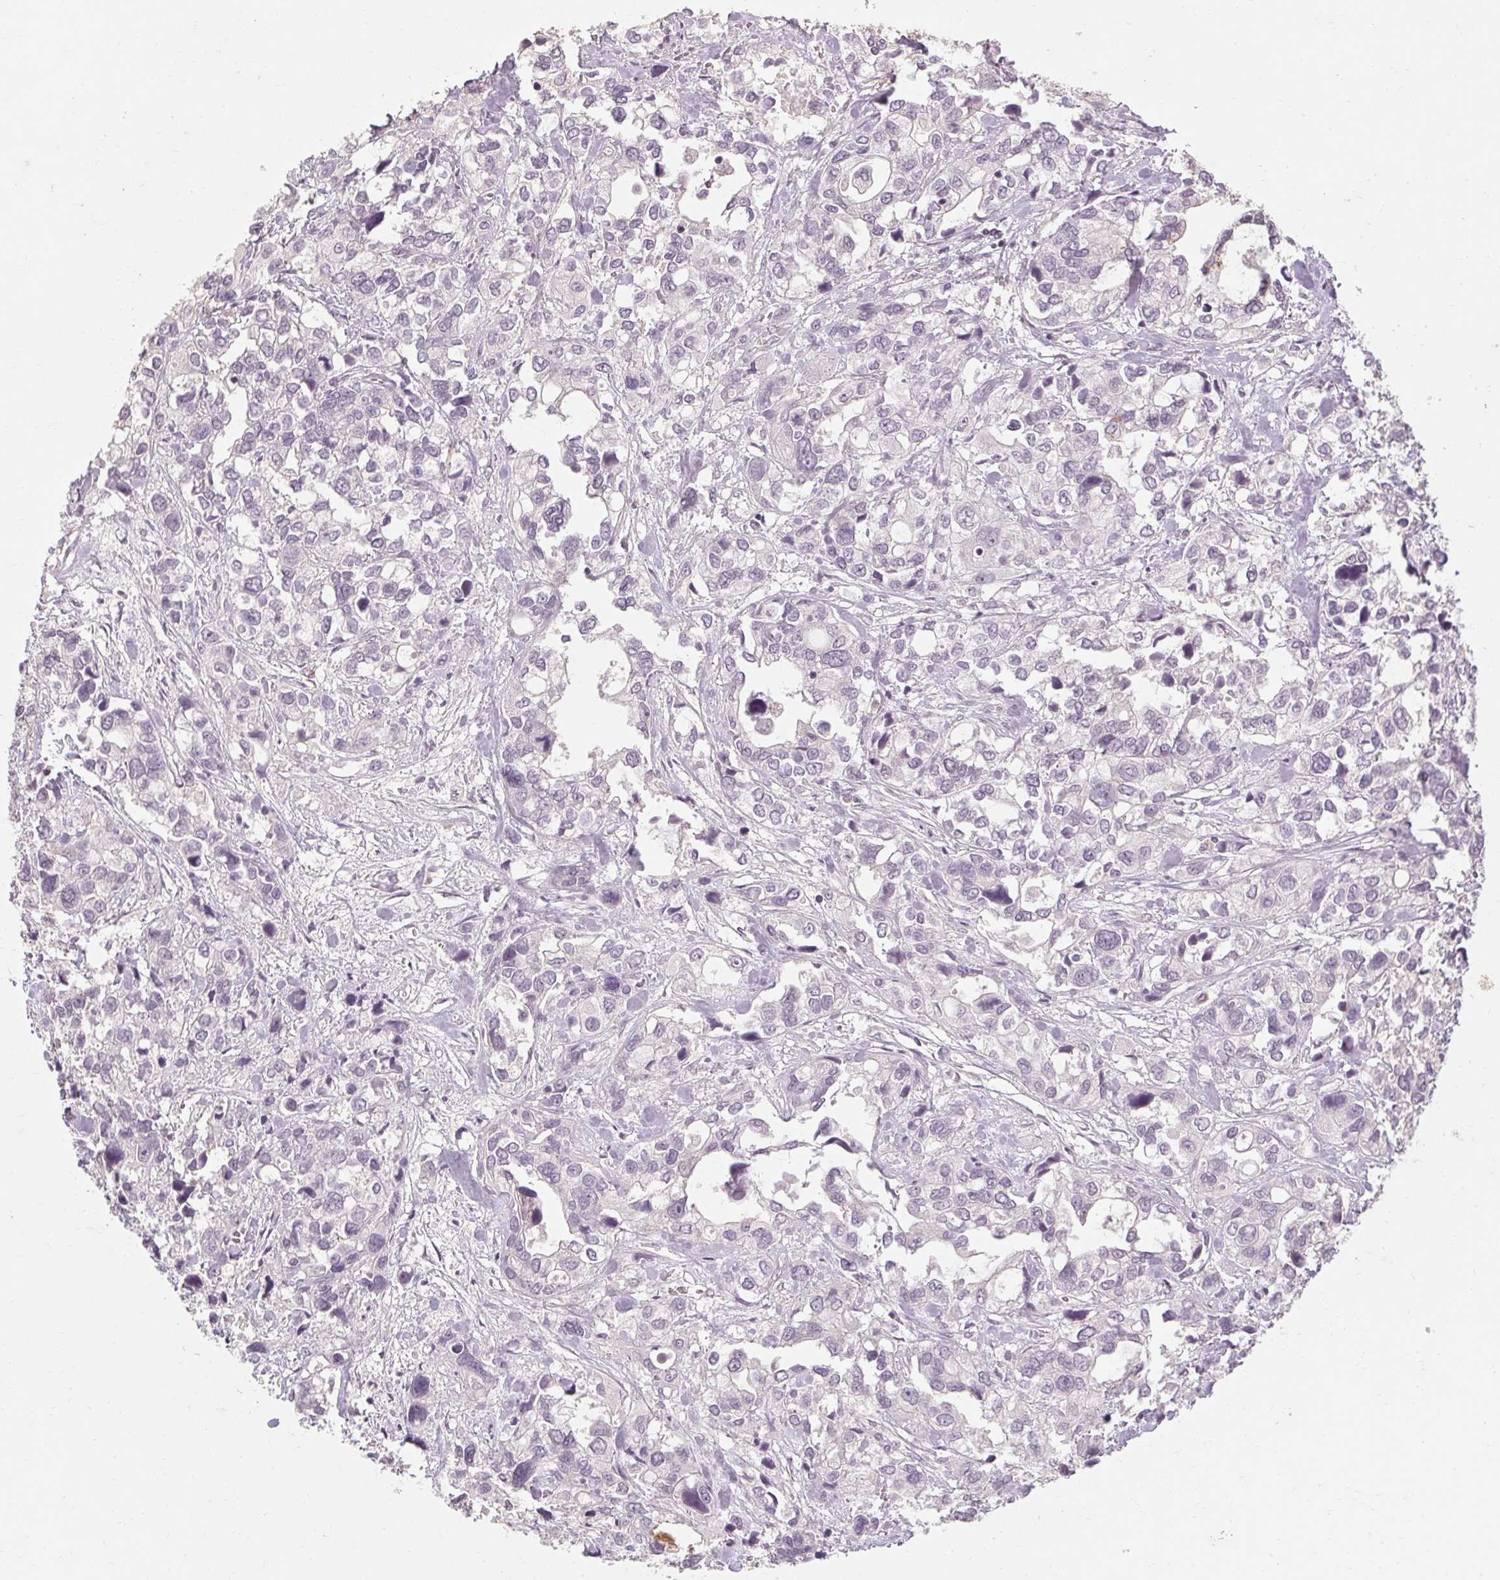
{"staining": {"intensity": "strong", "quantity": "<25%", "location": "cytoplasmic/membranous"}, "tissue": "stomach cancer", "cell_type": "Tumor cells", "image_type": "cancer", "snomed": [{"axis": "morphology", "description": "Adenocarcinoma, NOS"}, {"axis": "topography", "description": "Stomach, upper"}], "caption": "This image shows stomach cancer (adenocarcinoma) stained with immunohistochemistry to label a protein in brown. The cytoplasmic/membranous of tumor cells show strong positivity for the protein. Nuclei are counter-stained blue.", "gene": "POMC", "patient": {"sex": "female", "age": 81}}